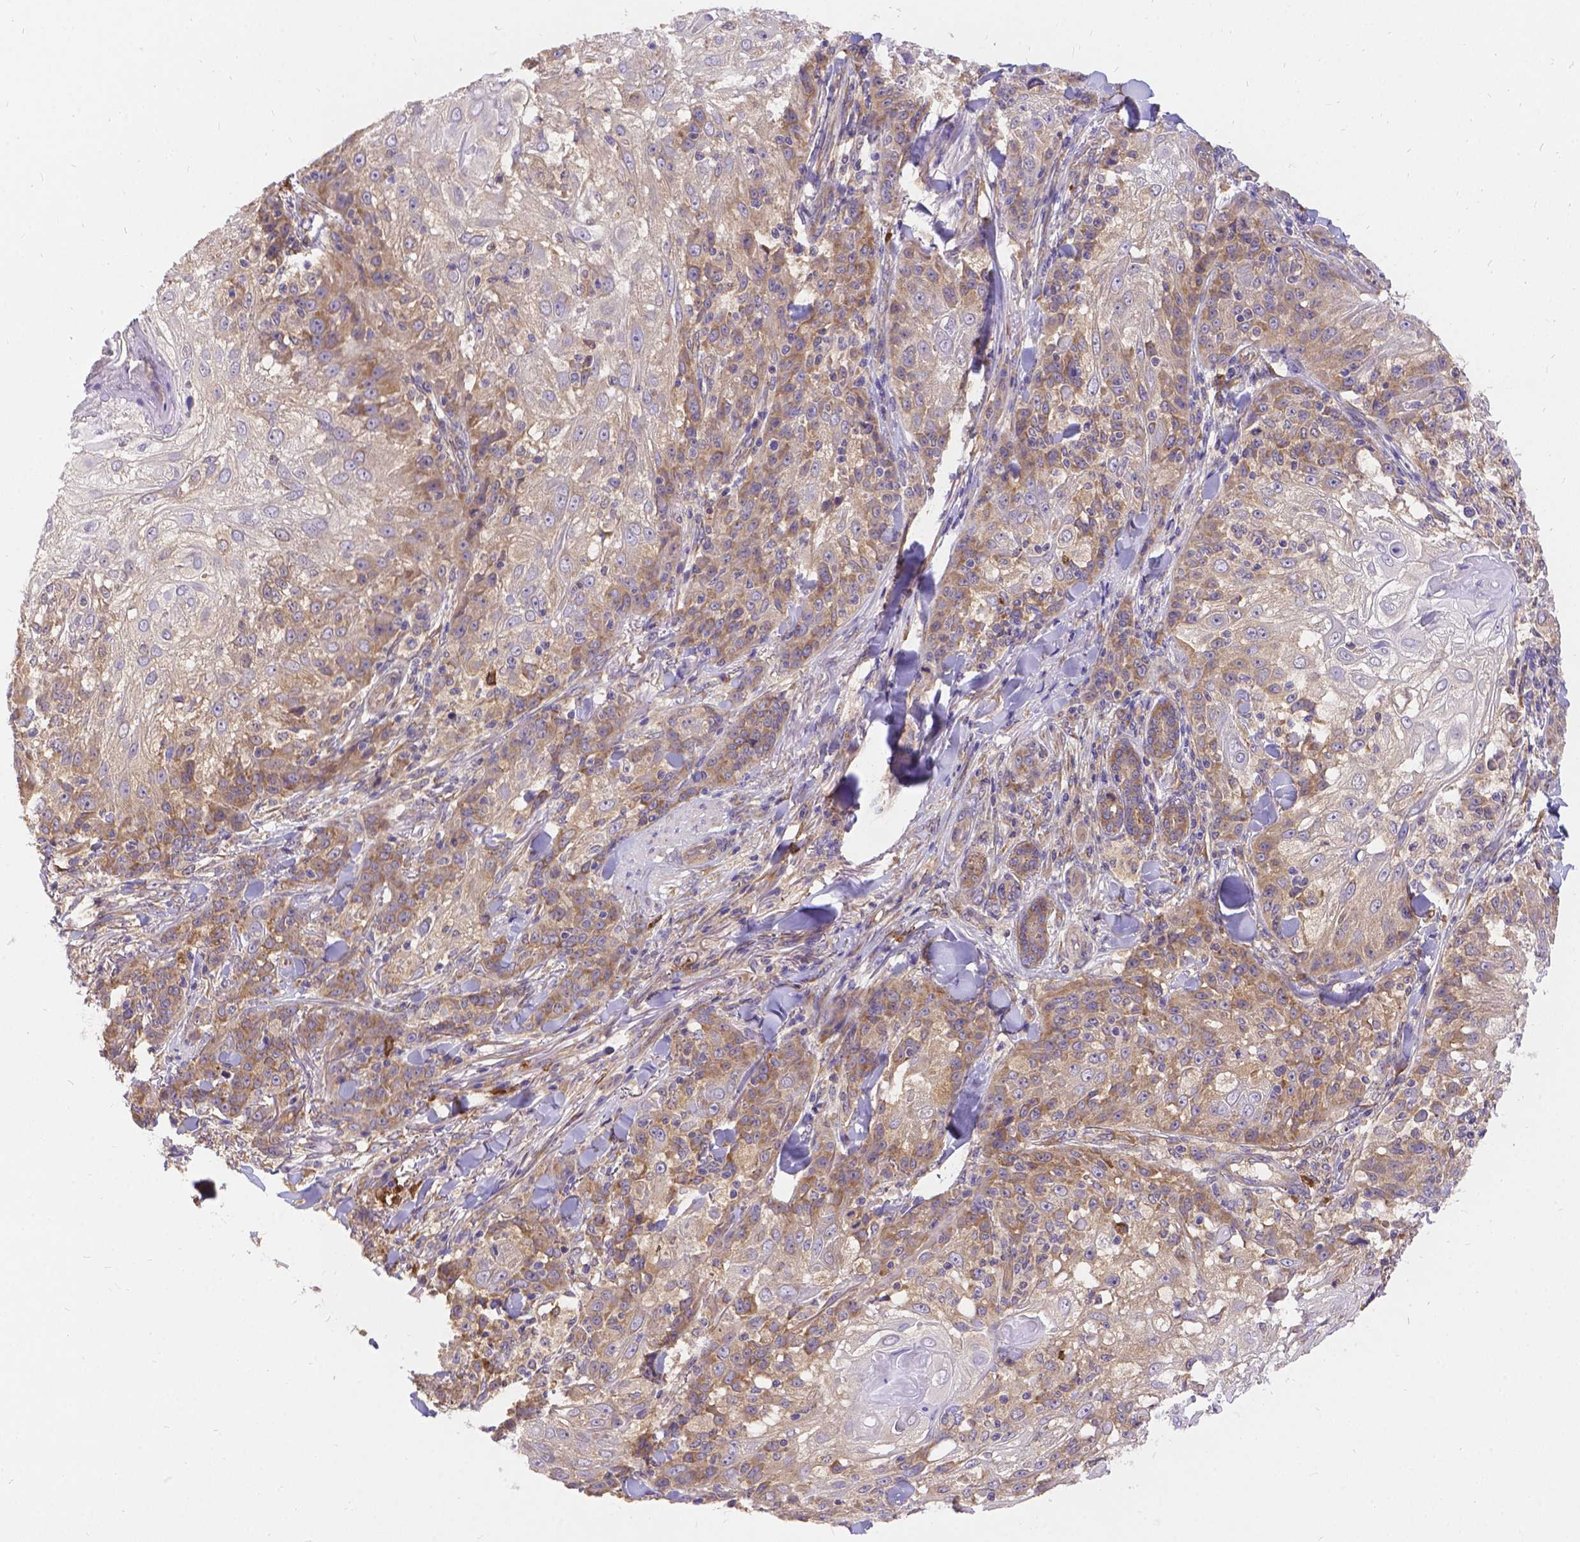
{"staining": {"intensity": "moderate", "quantity": "25%-75%", "location": "cytoplasmic/membranous"}, "tissue": "skin cancer", "cell_type": "Tumor cells", "image_type": "cancer", "snomed": [{"axis": "morphology", "description": "Normal tissue, NOS"}, {"axis": "morphology", "description": "Squamous cell carcinoma, NOS"}, {"axis": "topography", "description": "Skin"}], "caption": "This is a micrograph of immunohistochemistry (IHC) staining of skin cancer, which shows moderate expression in the cytoplasmic/membranous of tumor cells.", "gene": "DENND6A", "patient": {"sex": "female", "age": 83}}